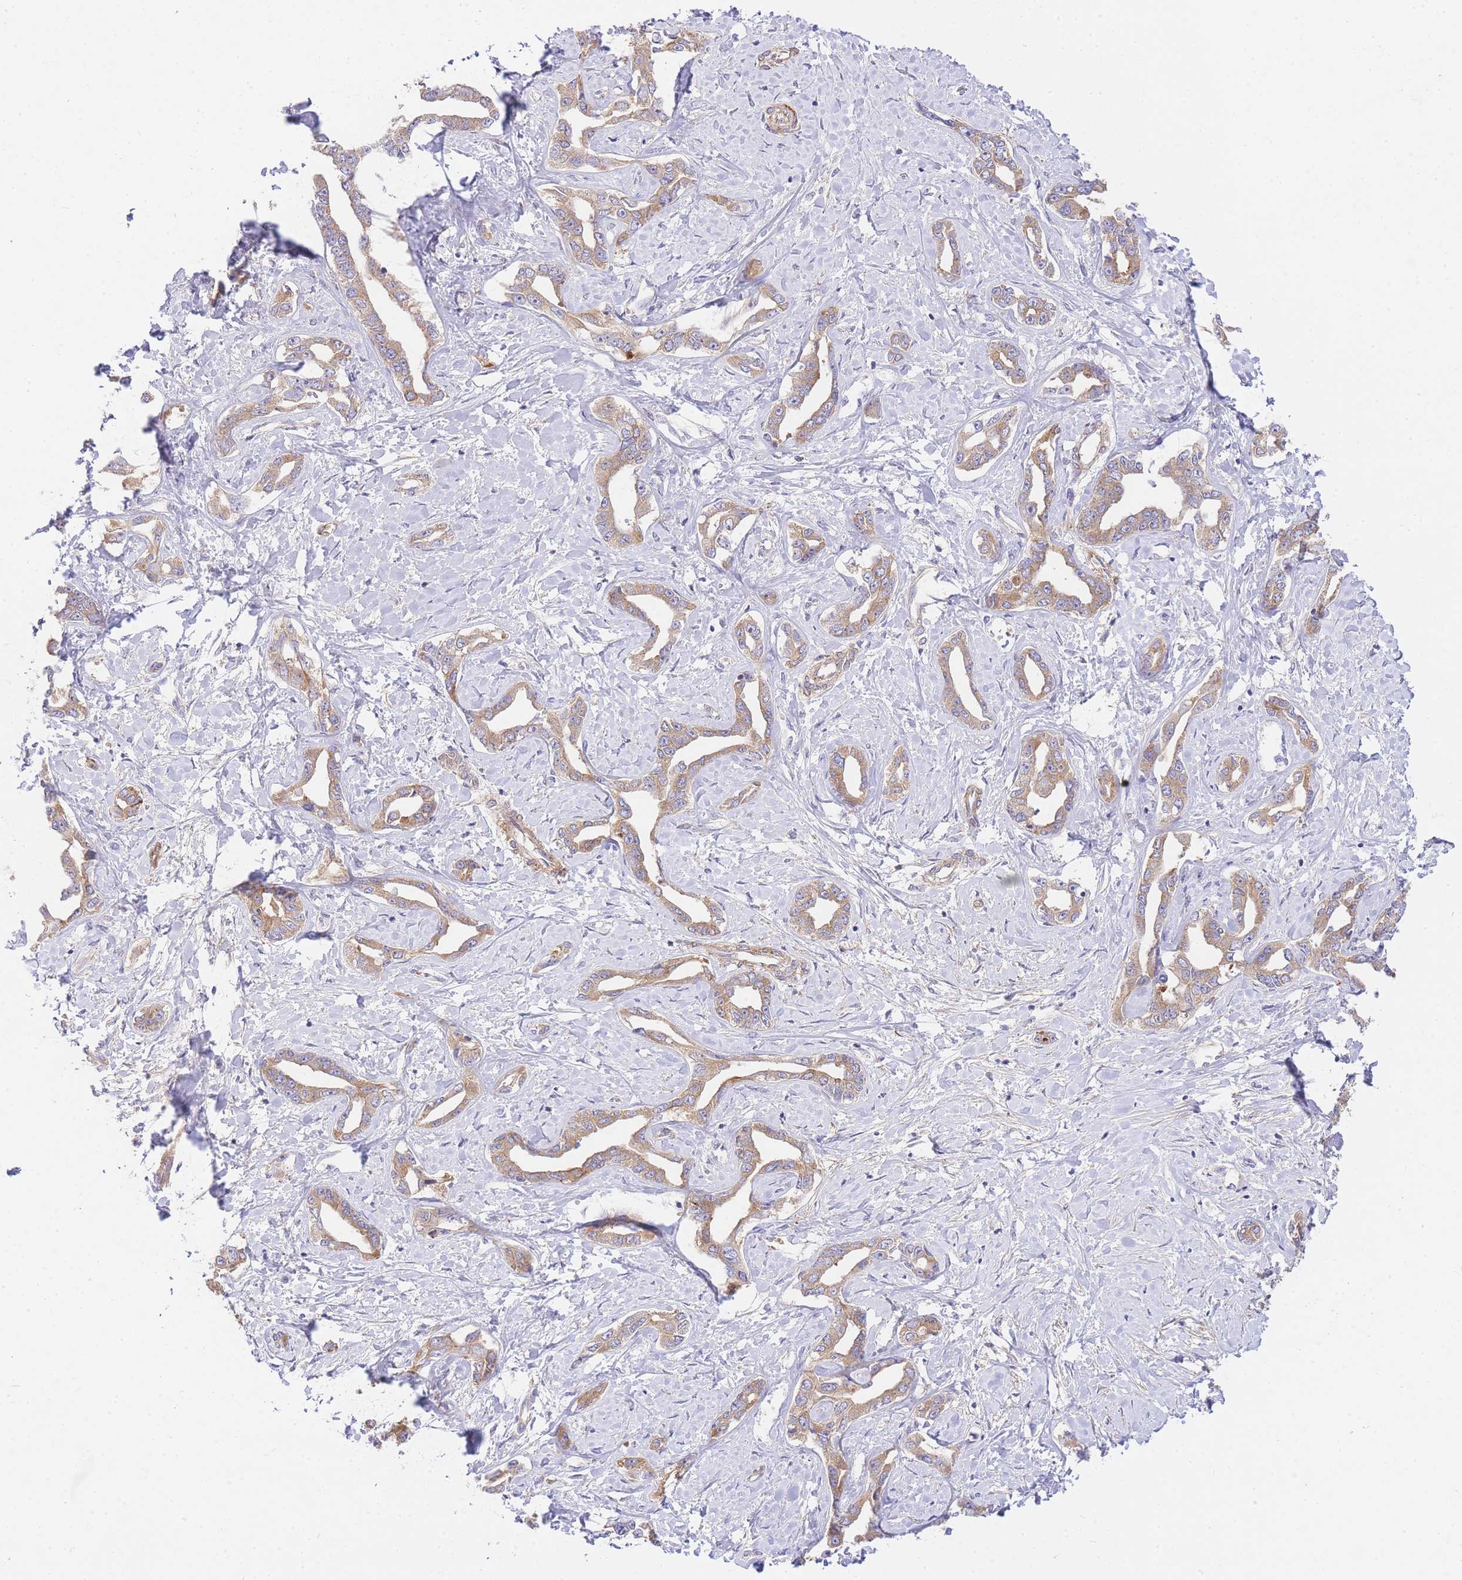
{"staining": {"intensity": "moderate", "quantity": "25%-75%", "location": "cytoplasmic/membranous"}, "tissue": "liver cancer", "cell_type": "Tumor cells", "image_type": "cancer", "snomed": [{"axis": "morphology", "description": "Cholangiocarcinoma"}, {"axis": "topography", "description": "Liver"}], "caption": "Brown immunohistochemical staining in human liver cancer (cholangiocarcinoma) exhibits moderate cytoplasmic/membranous positivity in approximately 25%-75% of tumor cells.", "gene": "INSYN2B", "patient": {"sex": "male", "age": 59}}